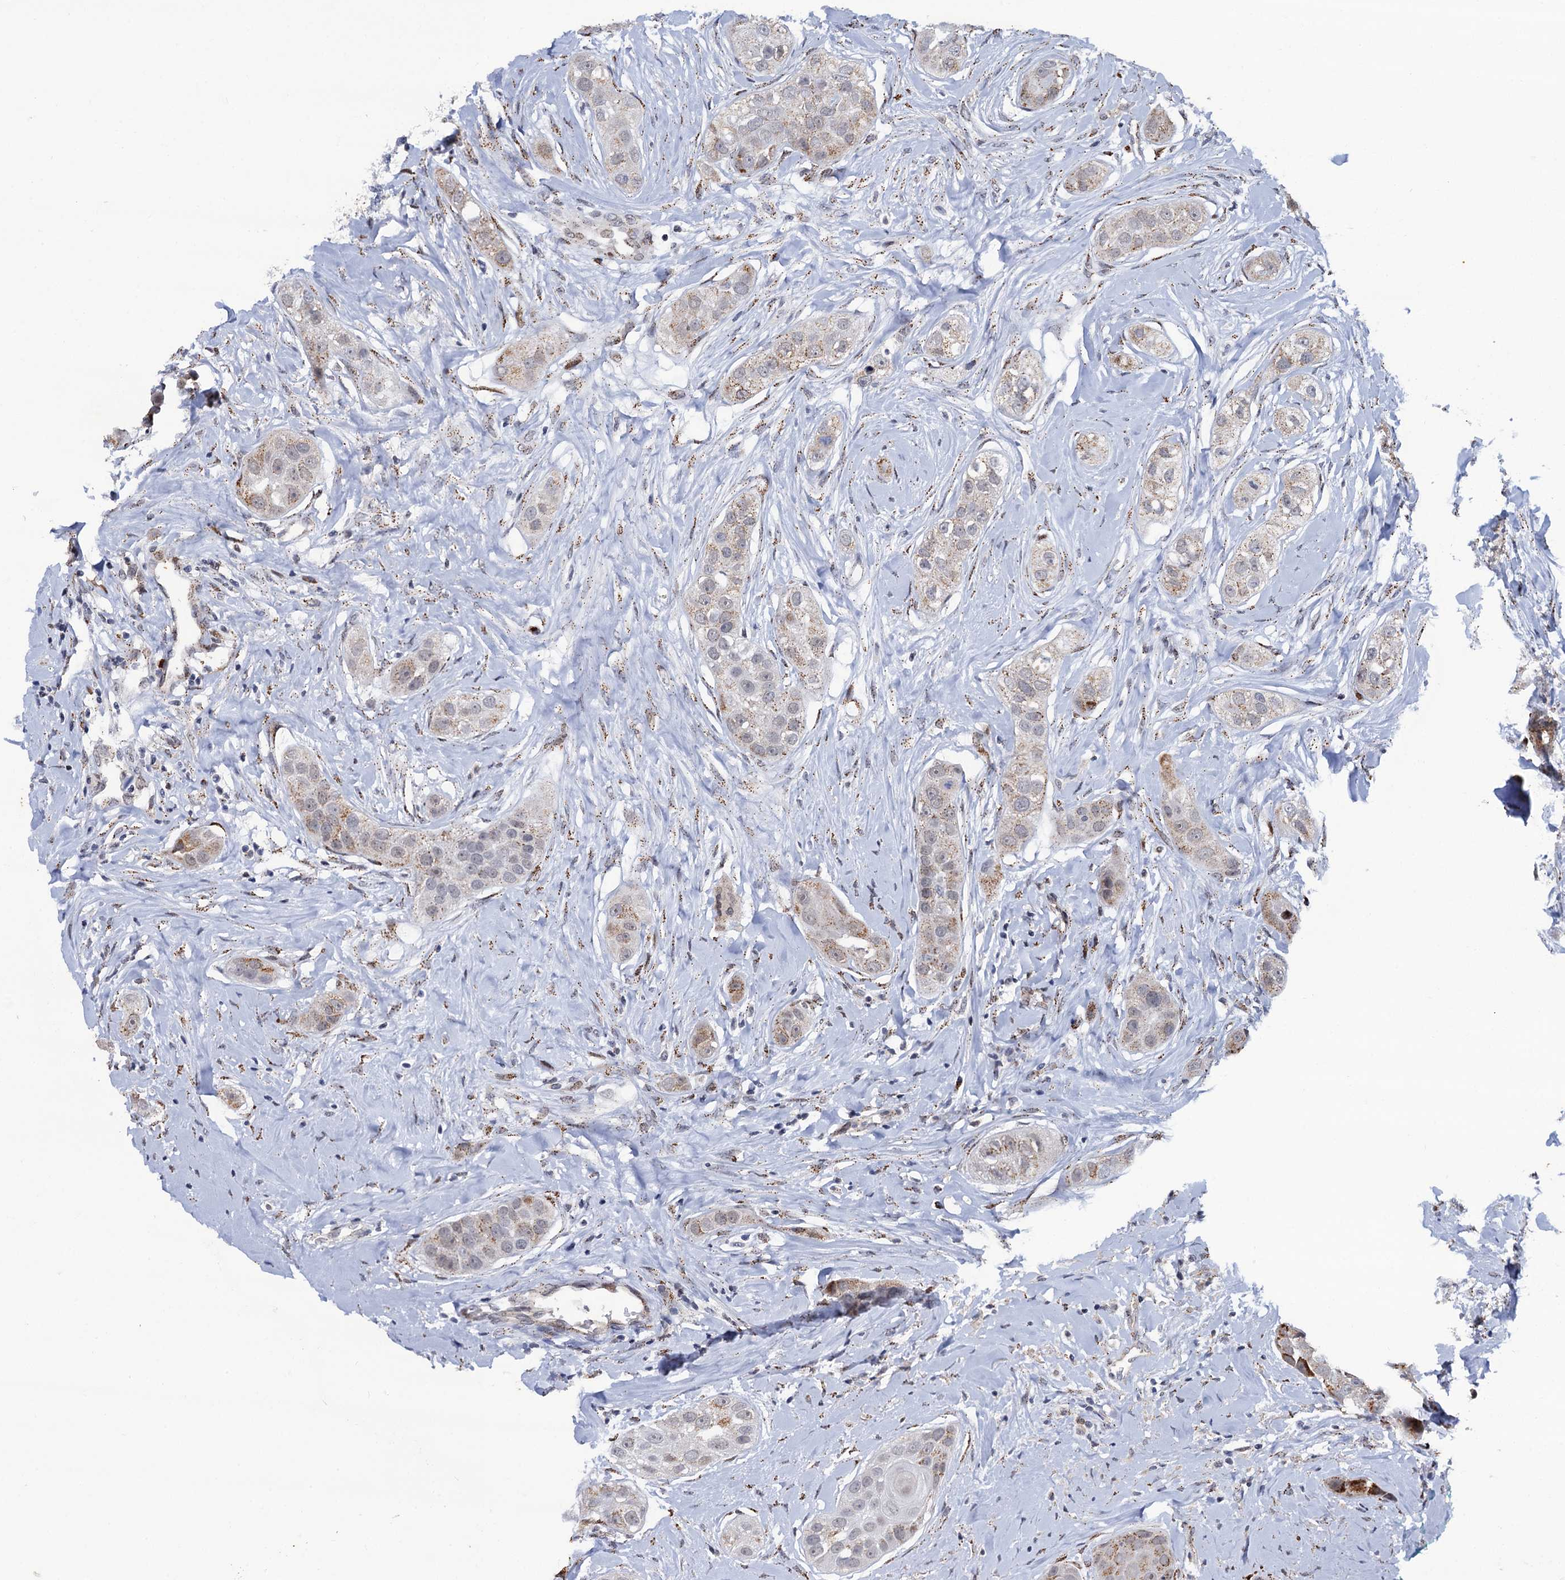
{"staining": {"intensity": "weak", "quantity": "25%-75%", "location": "cytoplasmic/membranous"}, "tissue": "head and neck cancer", "cell_type": "Tumor cells", "image_type": "cancer", "snomed": [{"axis": "morphology", "description": "Normal tissue, NOS"}, {"axis": "morphology", "description": "Squamous cell carcinoma, NOS"}, {"axis": "topography", "description": "Skeletal muscle"}, {"axis": "topography", "description": "Head-Neck"}], "caption": "A low amount of weak cytoplasmic/membranous staining is identified in about 25%-75% of tumor cells in head and neck cancer tissue.", "gene": "THAP2", "patient": {"sex": "male", "age": 51}}